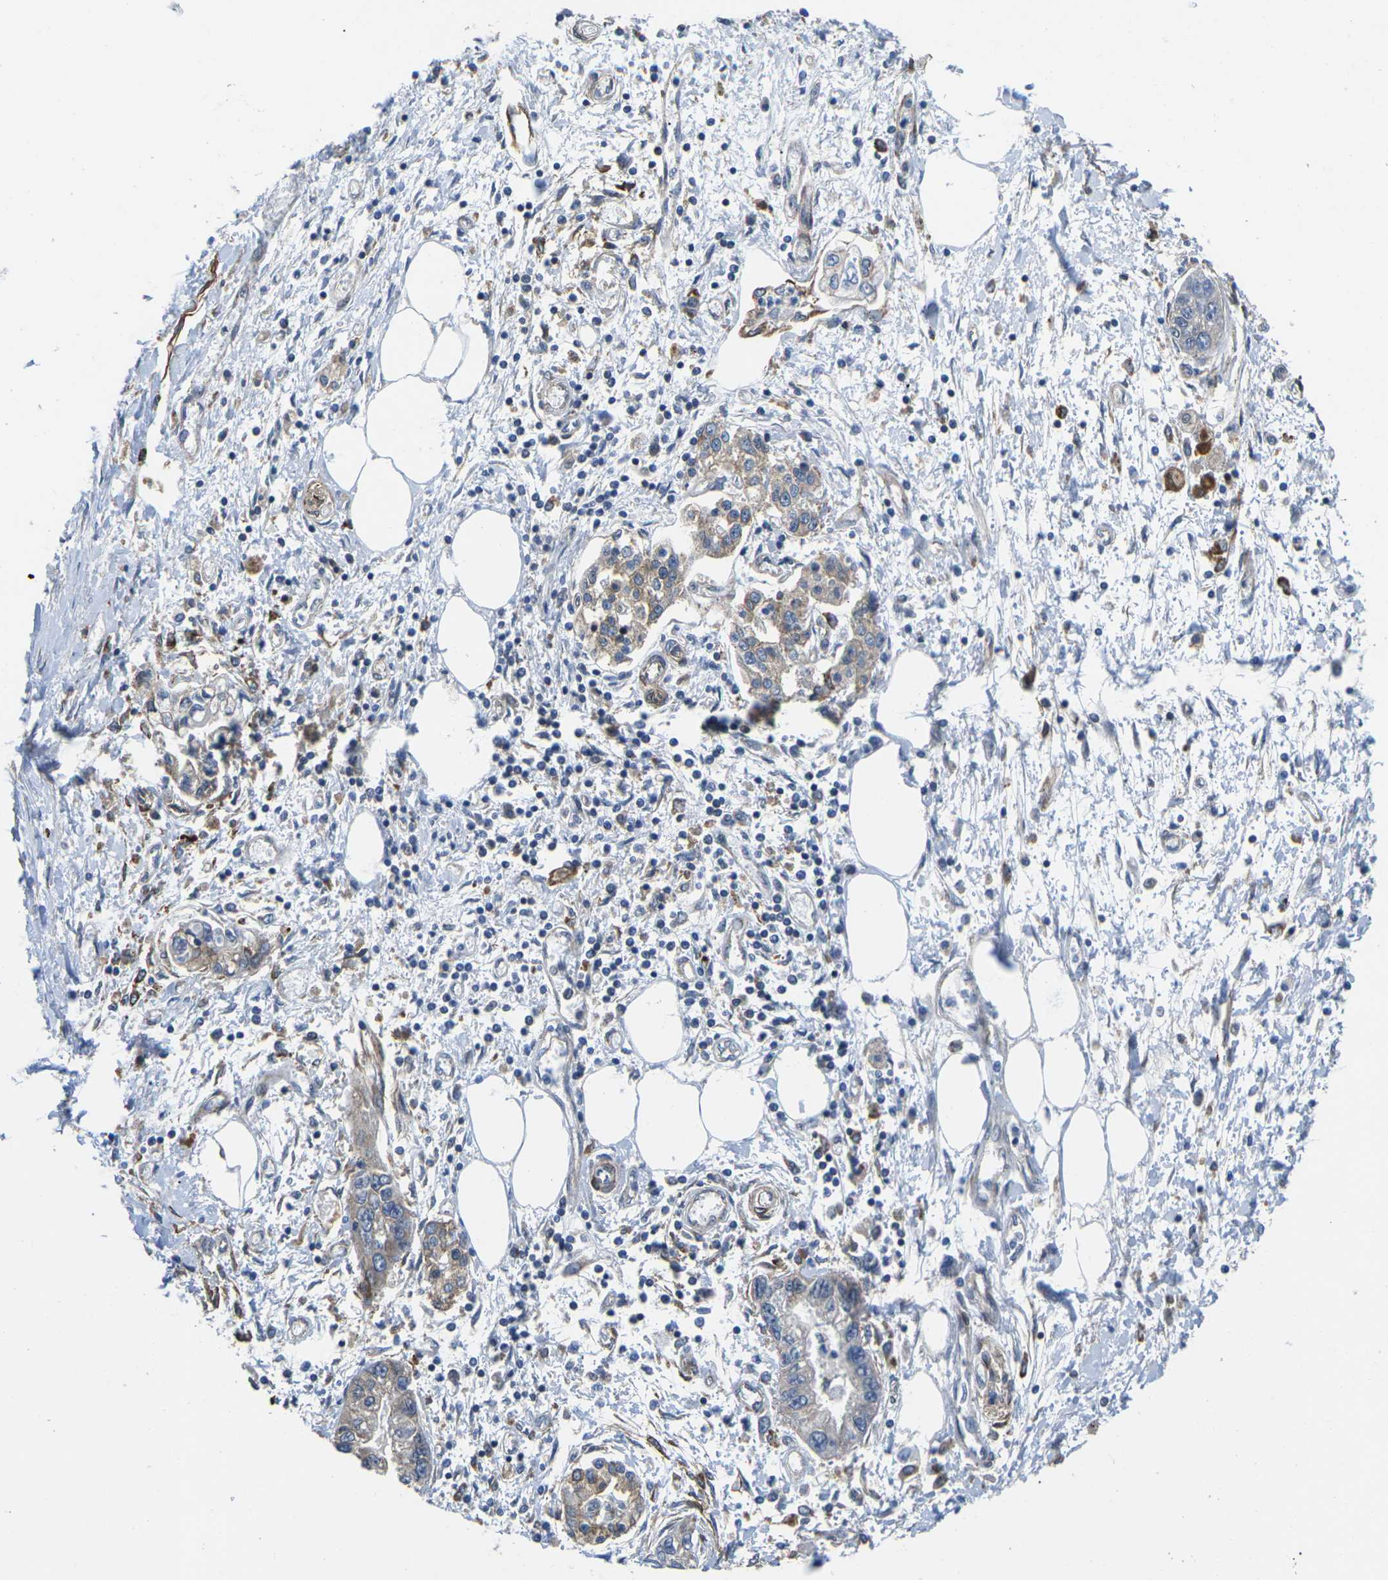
{"staining": {"intensity": "moderate", "quantity": ">75%", "location": "cytoplasmic/membranous"}, "tissue": "pancreatic cancer", "cell_type": "Tumor cells", "image_type": "cancer", "snomed": [{"axis": "morphology", "description": "Adenocarcinoma, NOS"}, {"axis": "topography", "description": "Pancreas"}], "caption": "About >75% of tumor cells in human pancreatic cancer show moderate cytoplasmic/membranous protein expression as visualized by brown immunohistochemical staining.", "gene": "DLG1", "patient": {"sex": "male", "age": 56}}